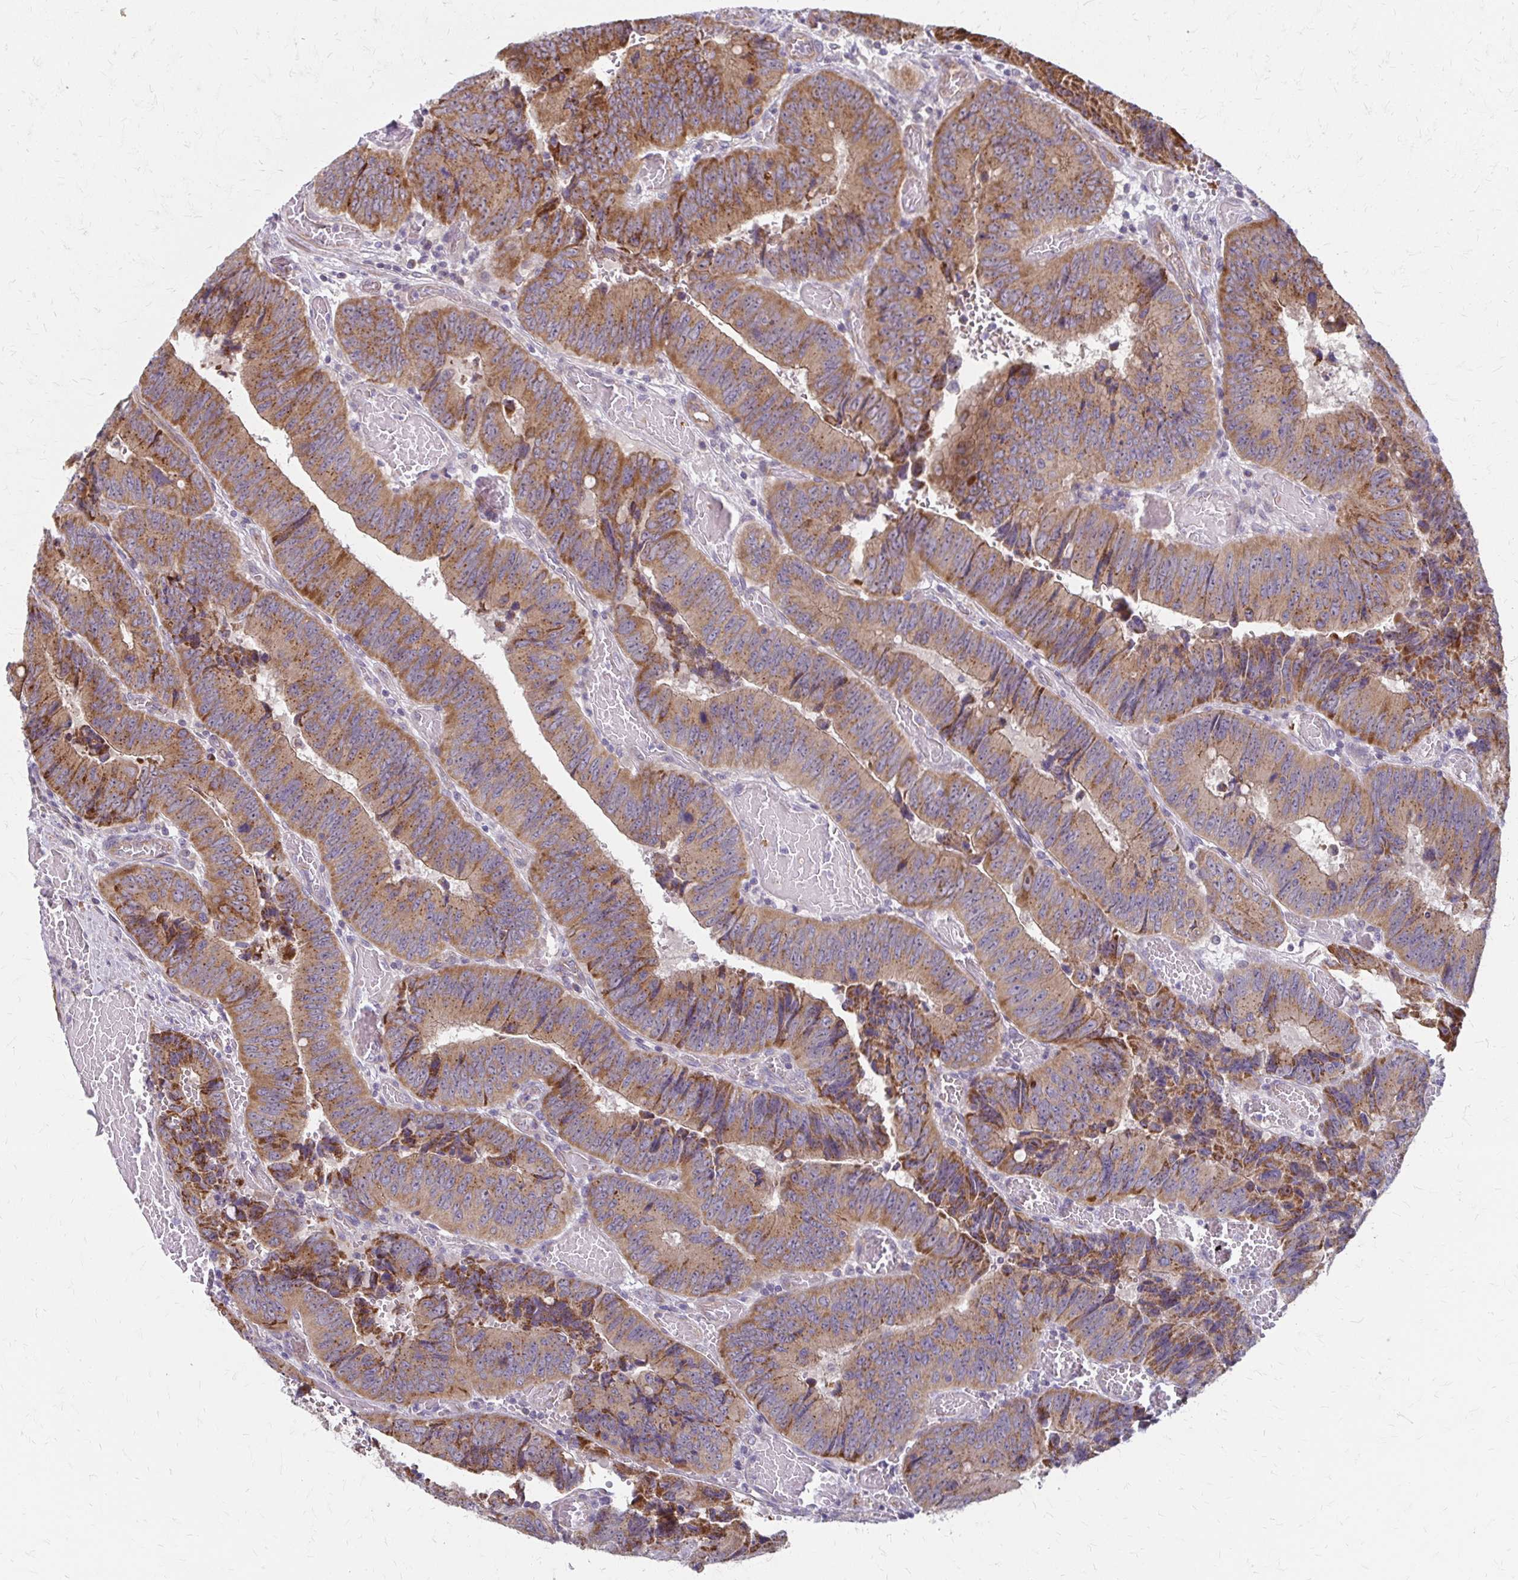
{"staining": {"intensity": "moderate", "quantity": ">75%", "location": "cytoplasmic/membranous"}, "tissue": "colorectal cancer", "cell_type": "Tumor cells", "image_type": "cancer", "snomed": [{"axis": "morphology", "description": "Adenocarcinoma, NOS"}, {"axis": "topography", "description": "Colon"}], "caption": "Colorectal cancer (adenocarcinoma) stained for a protein reveals moderate cytoplasmic/membranous positivity in tumor cells. (DAB IHC with brightfield microscopy, high magnification).", "gene": "ZNF383", "patient": {"sex": "female", "age": 84}}